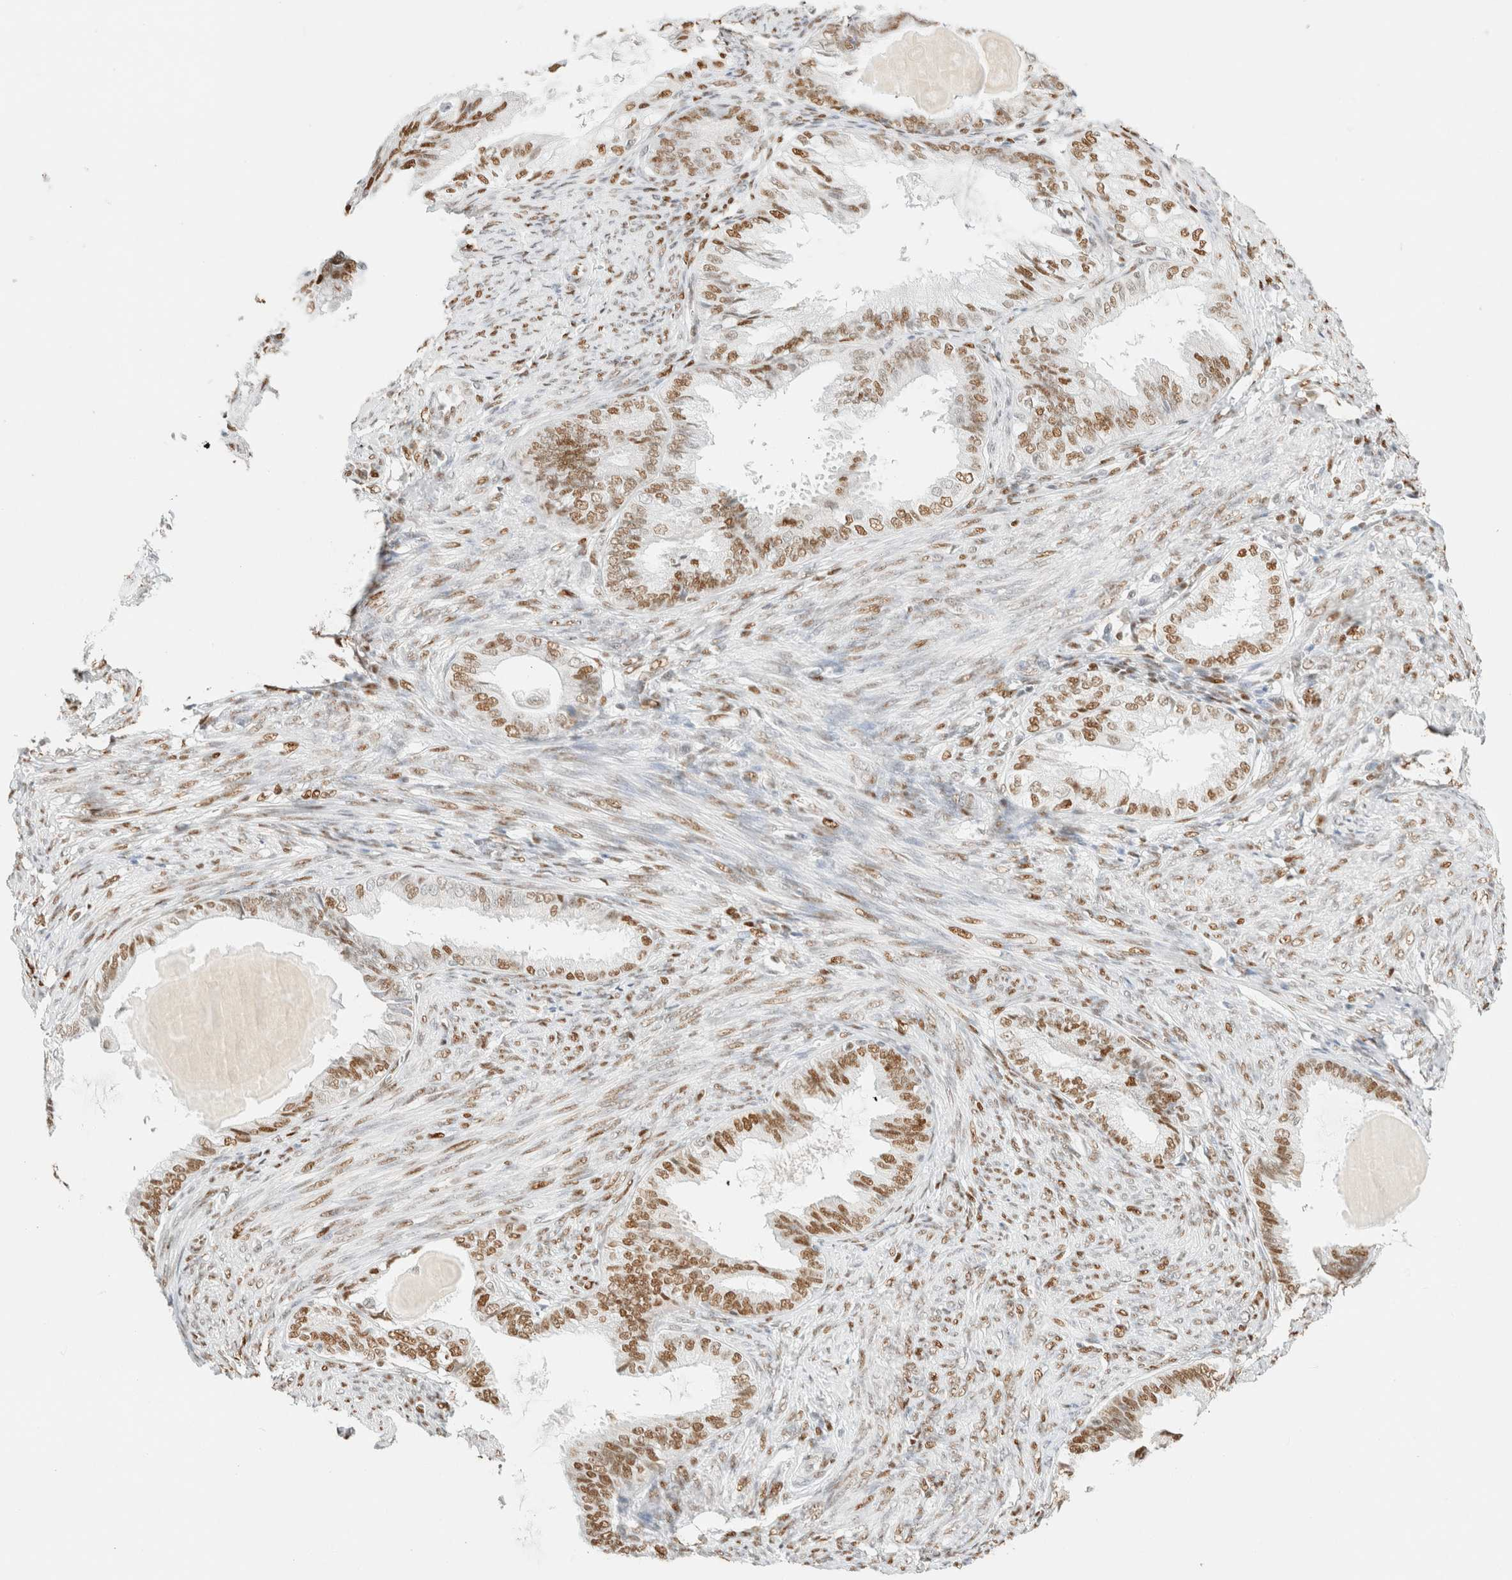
{"staining": {"intensity": "moderate", "quantity": "25%-75%", "location": "nuclear"}, "tissue": "endometrial cancer", "cell_type": "Tumor cells", "image_type": "cancer", "snomed": [{"axis": "morphology", "description": "Adenocarcinoma, NOS"}, {"axis": "topography", "description": "Endometrium"}], "caption": "There is medium levels of moderate nuclear expression in tumor cells of endometrial cancer (adenocarcinoma), as demonstrated by immunohistochemical staining (brown color).", "gene": "DDB2", "patient": {"sex": "female", "age": 86}}